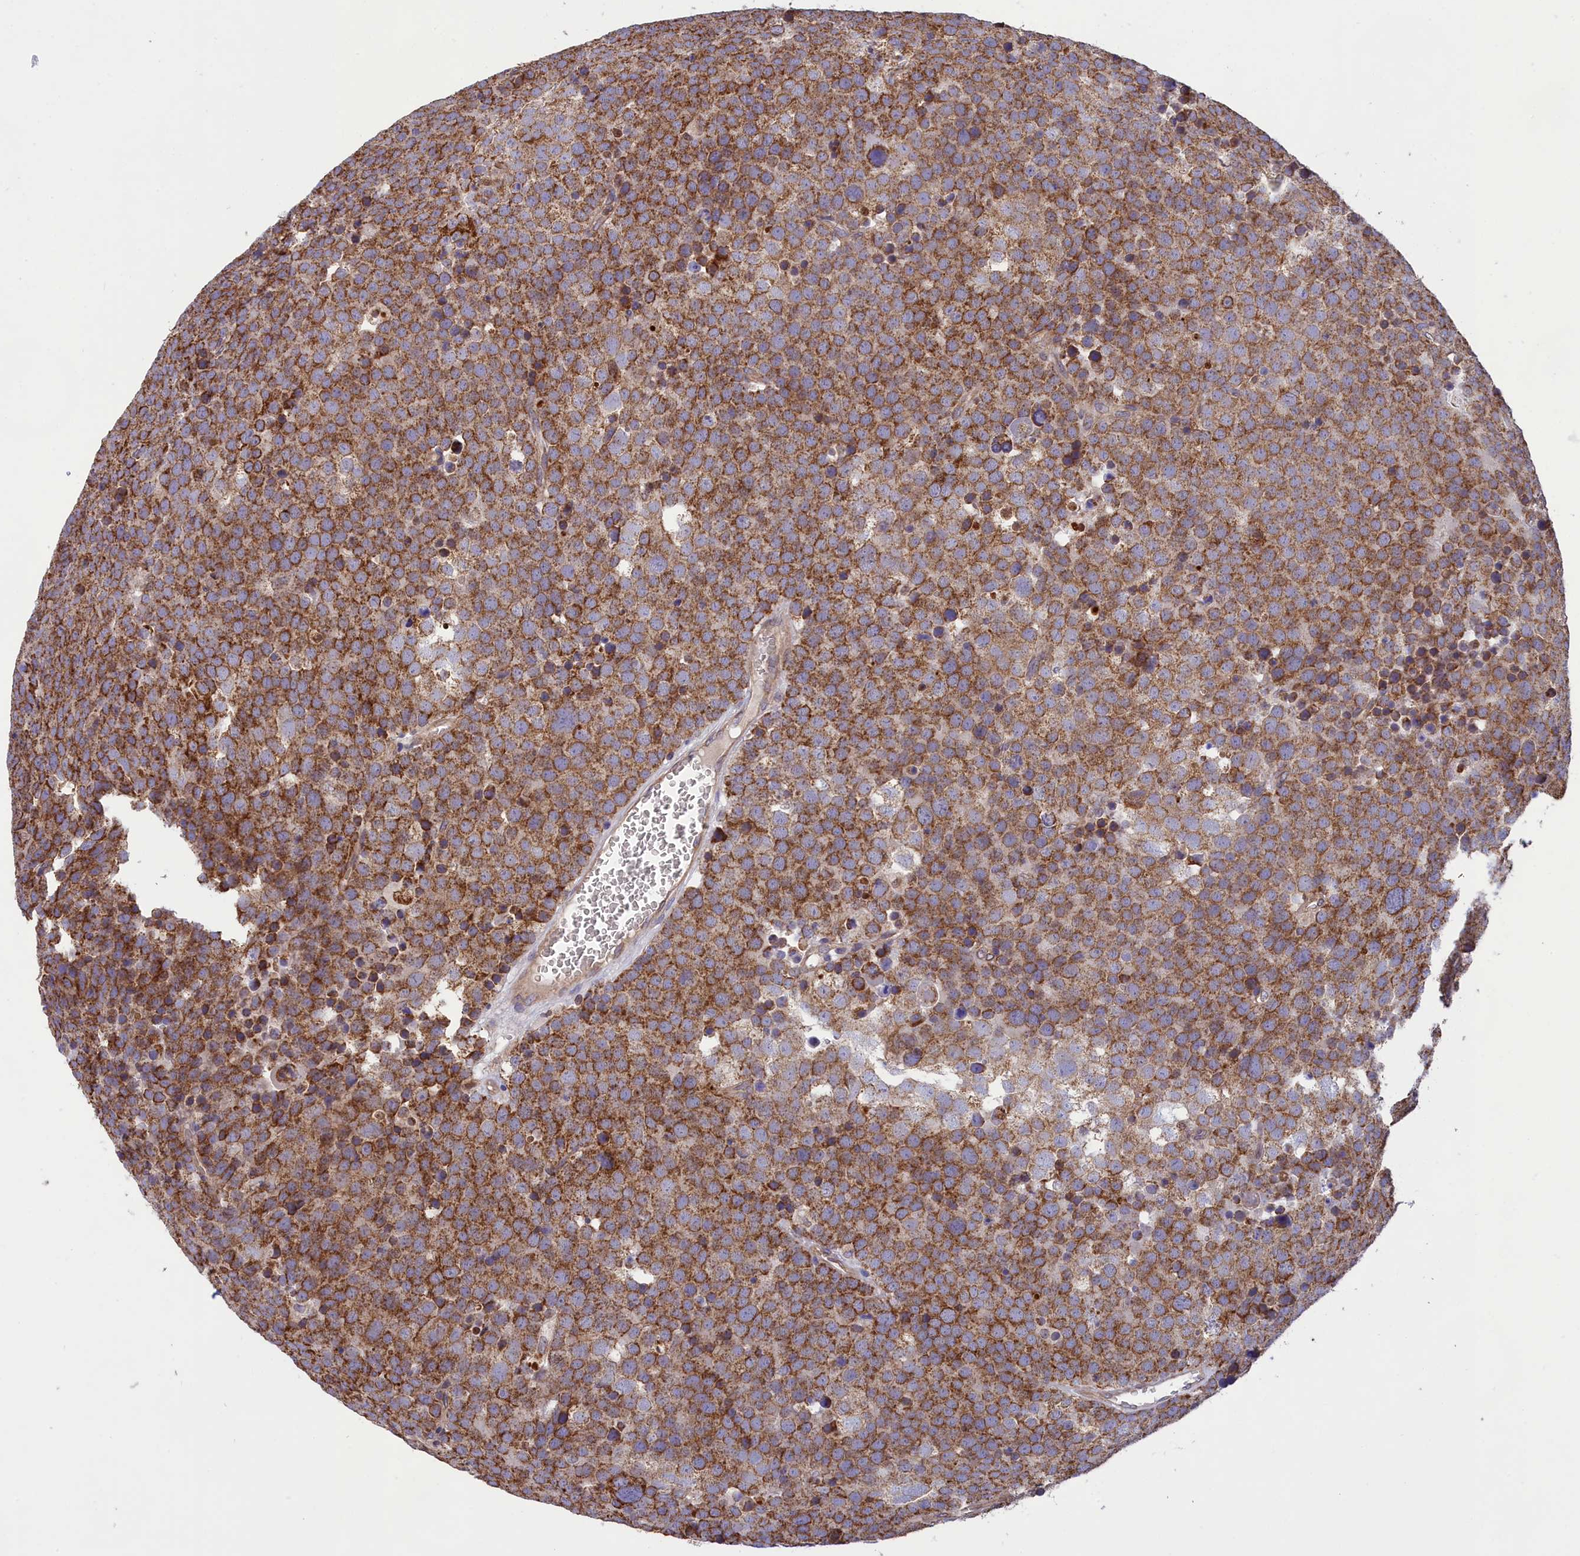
{"staining": {"intensity": "moderate", "quantity": ">75%", "location": "cytoplasmic/membranous"}, "tissue": "testis cancer", "cell_type": "Tumor cells", "image_type": "cancer", "snomed": [{"axis": "morphology", "description": "Seminoma, NOS"}, {"axis": "topography", "description": "Testis"}], "caption": "Immunohistochemical staining of human testis cancer (seminoma) reveals medium levels of moderate cytoplasmic/membranous staining in approximately >75% of tumor cells. The protein is shown in brown color, while the nuclei are stained blue.", "gene": "PKHD1L1", "patient": {"sex": "male", "age": 71}}